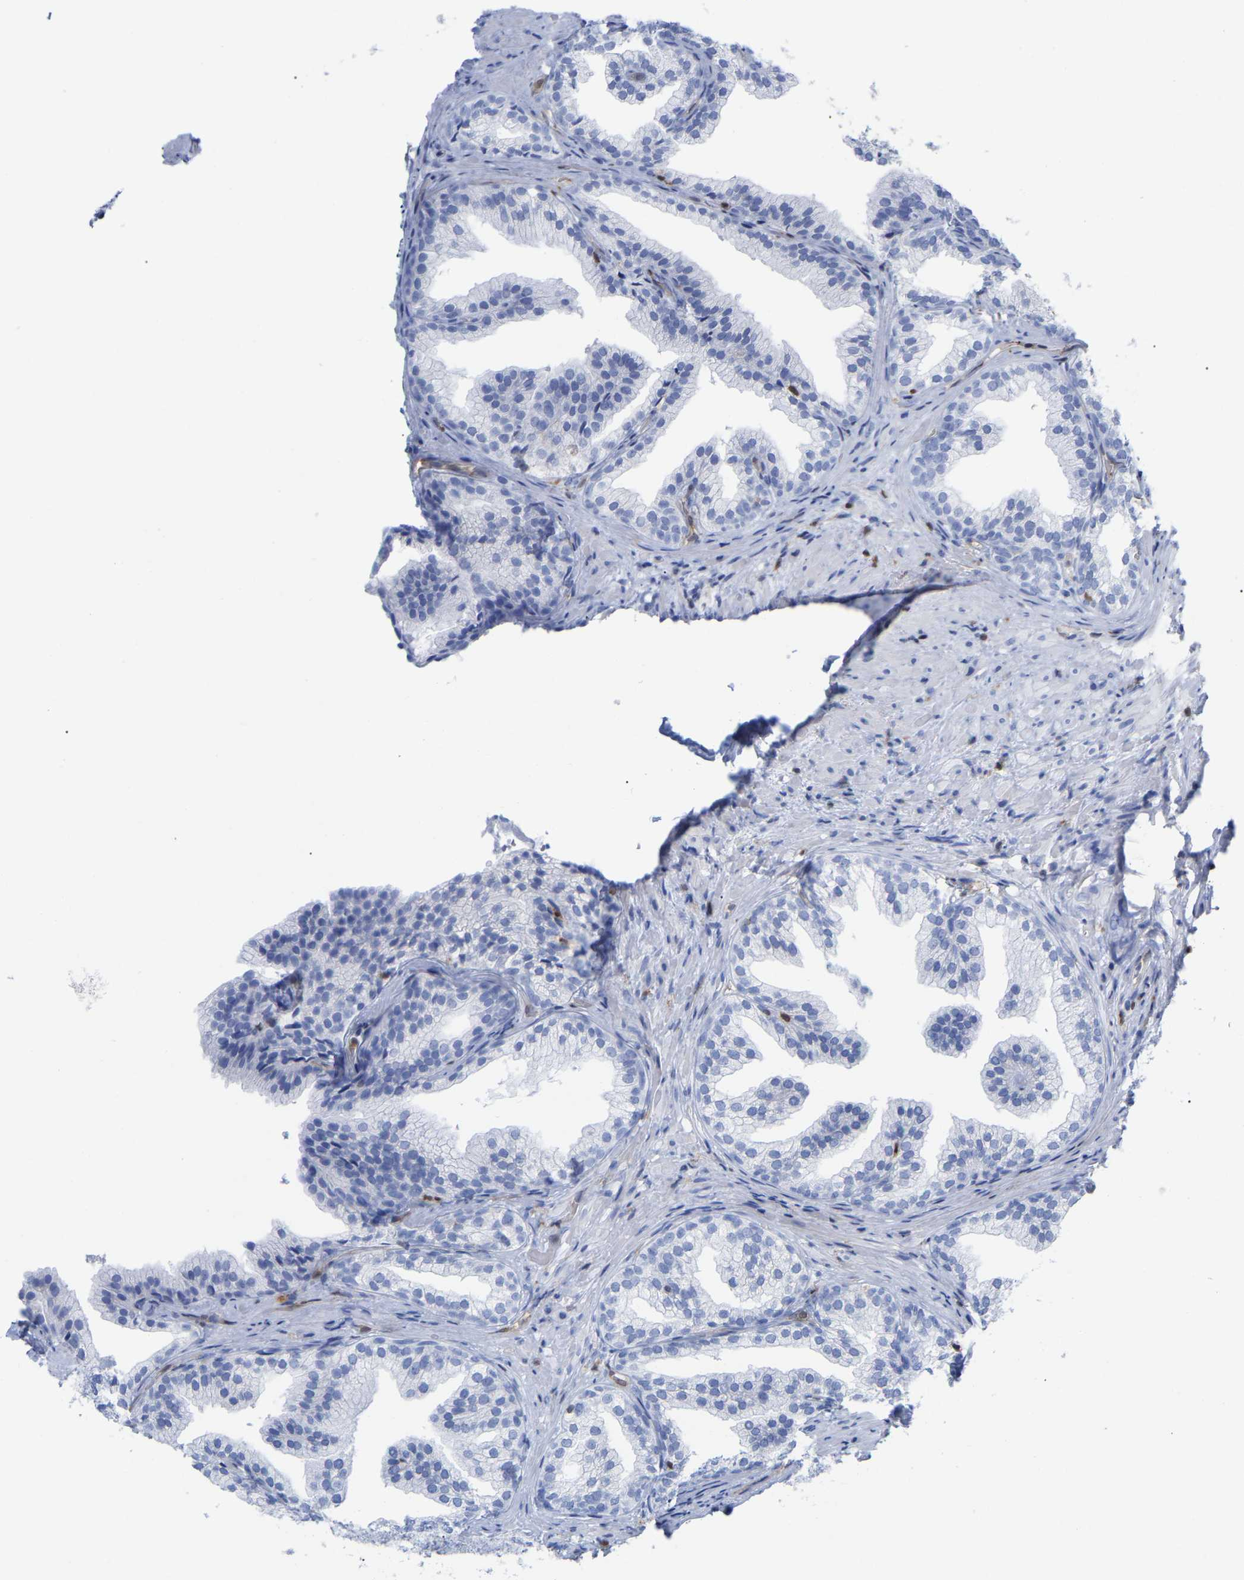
{"staining": {"intensity": "negative", "quantity": "none", "location": "none"}, "tissue": "prostate", "cell_type": "Glandular cells", "image_type": "normal", "snomed": [{"axis": "morphology", "description": "Normal tissue, NOS"}, {"axis": "topography", "description": "Prostate"}], "caption": "This is an immunohistochemistry (IHC) photomicrograph of normal human prostate. There is no expression in glandular cells.", "gene": "GIMAP4", "patient": {"sex": "male", "age": 76}}